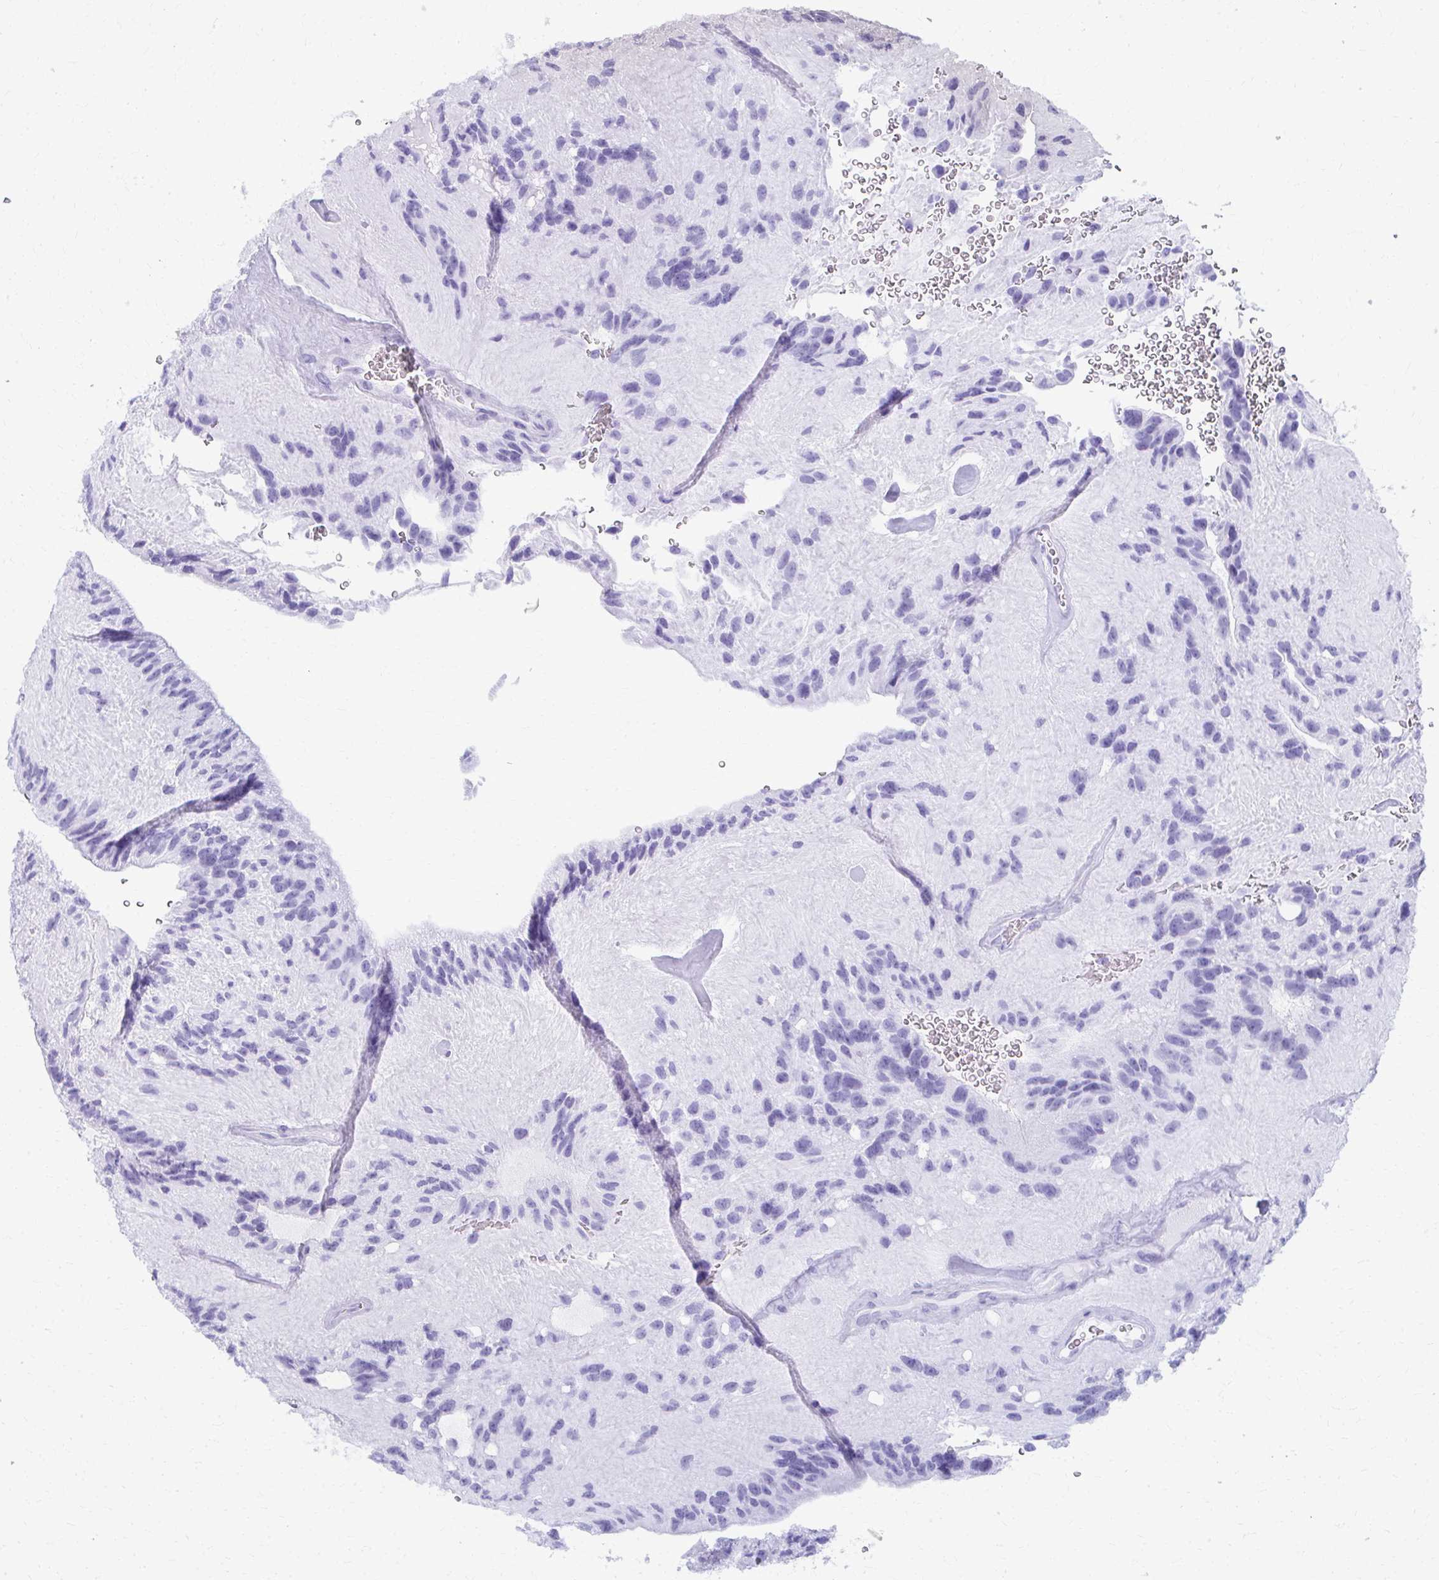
{"staining": {"intensity": "negative", "quantity": "none", "location": "none"}, "tissue": "glioma", "cell_type": "Tumor cells", "image_type": "cancer", "snomed": [{"axis": "morphology", "description": "Glioma, malignant, Low grade"}, {"axis": "topography", "description": "Brain"}], "caption": "Glioma was stained to show a protein in brown. There is no significant expression in tumor cells.", "gene": "MAF1", "patient": {"sex": "male", "age": 31}}